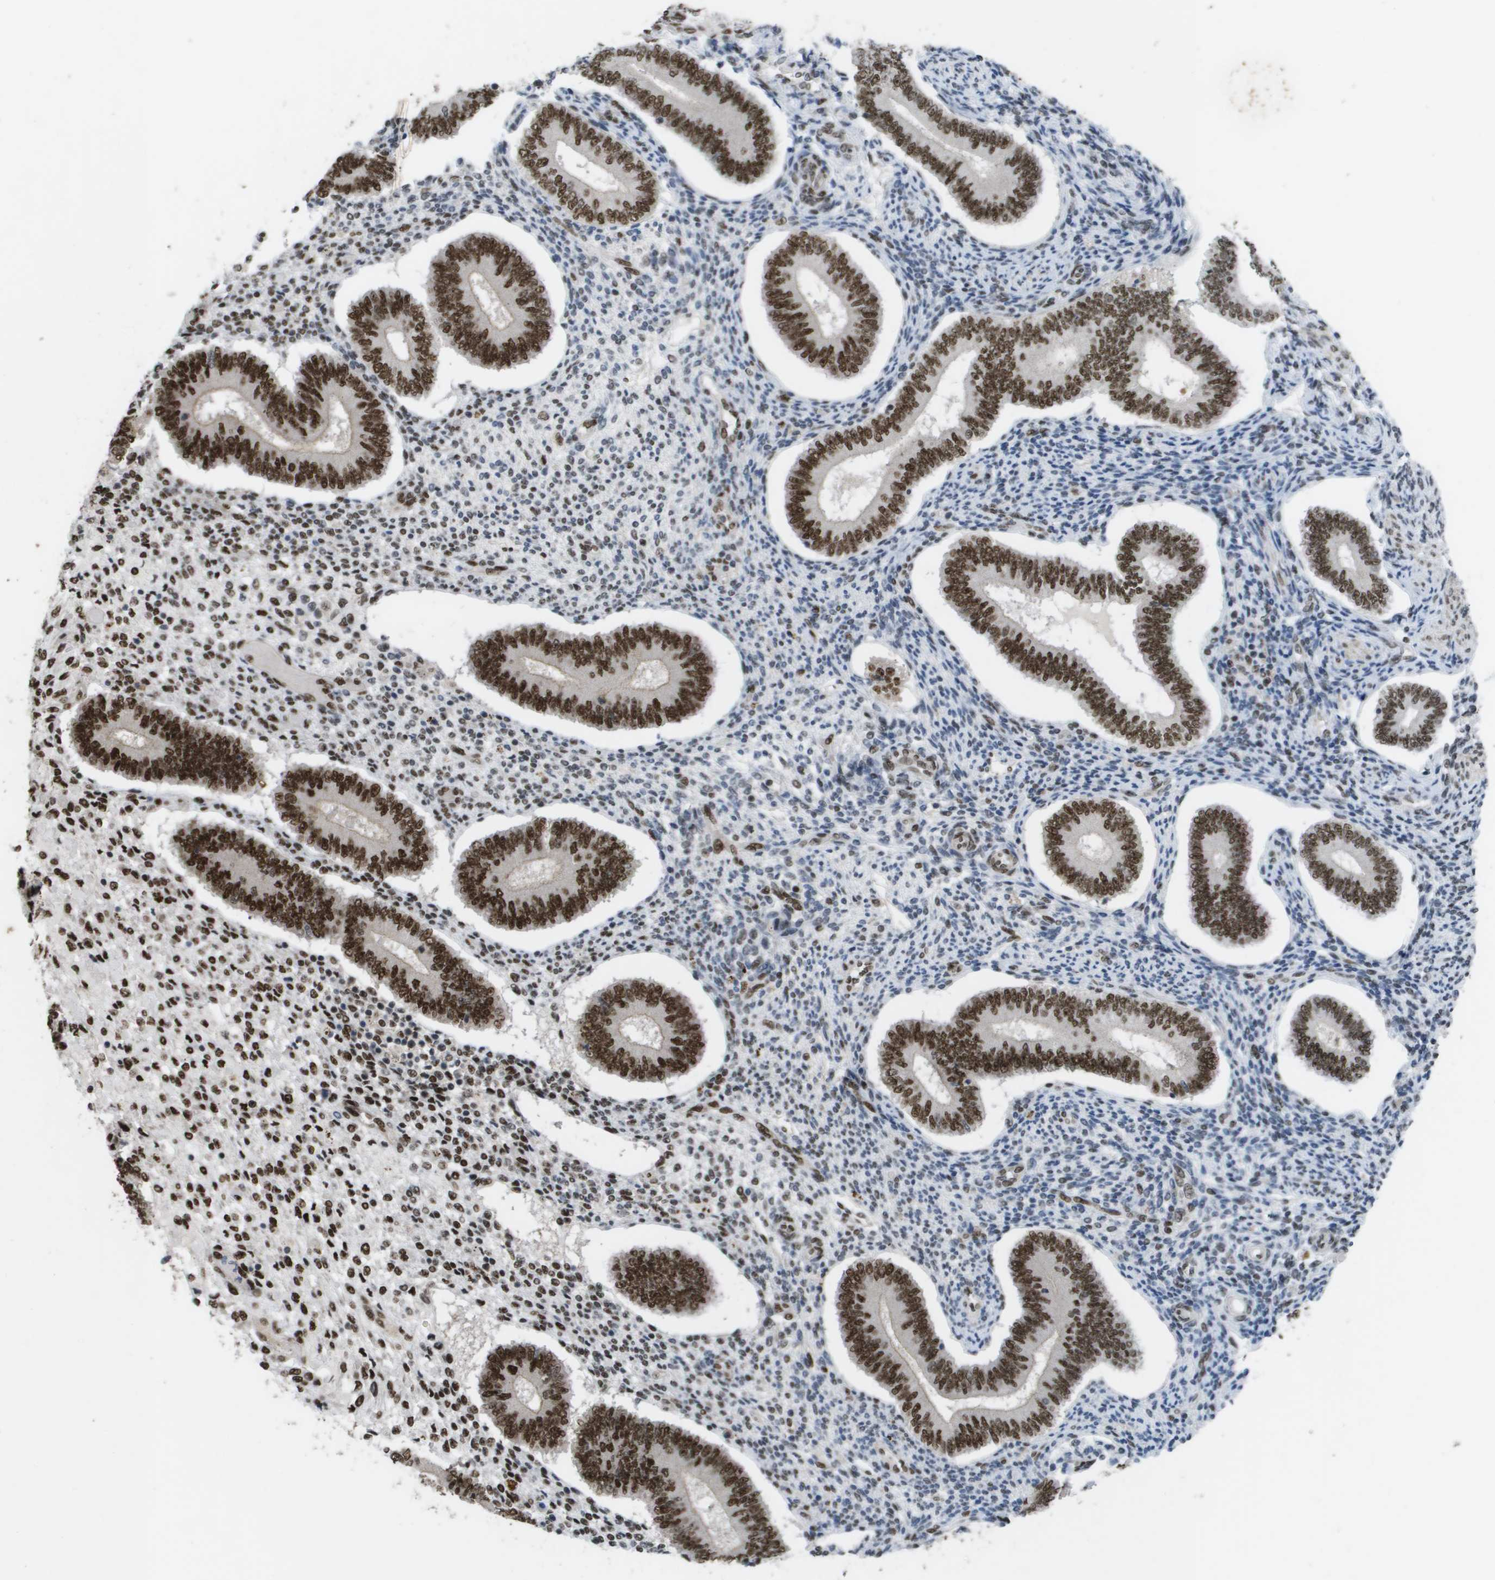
{"staining": {"intensity": "strong", "quantity": "25%-75%", "location": "nuclear"}, "tissue": "endometrium", "cell_type": "Cells in endometrial stroma", "image_type": "normal", "snomed": [{"axis": "morphology", "description": "Normal tissue, NOS"}, {"axis": "topography", "description": "Endometrium"}], "caption": "Immunohistochemistry image of unremarkable endometrium: endometrium stained using immunohistochemistry reveals high levels of strong protein expression localized specifically in the nuclear of cells in endometrial stroma, appearing as a nuclear brown color.", "gene": "CDT1", "patient": {"sex": "female", "age": 42}}